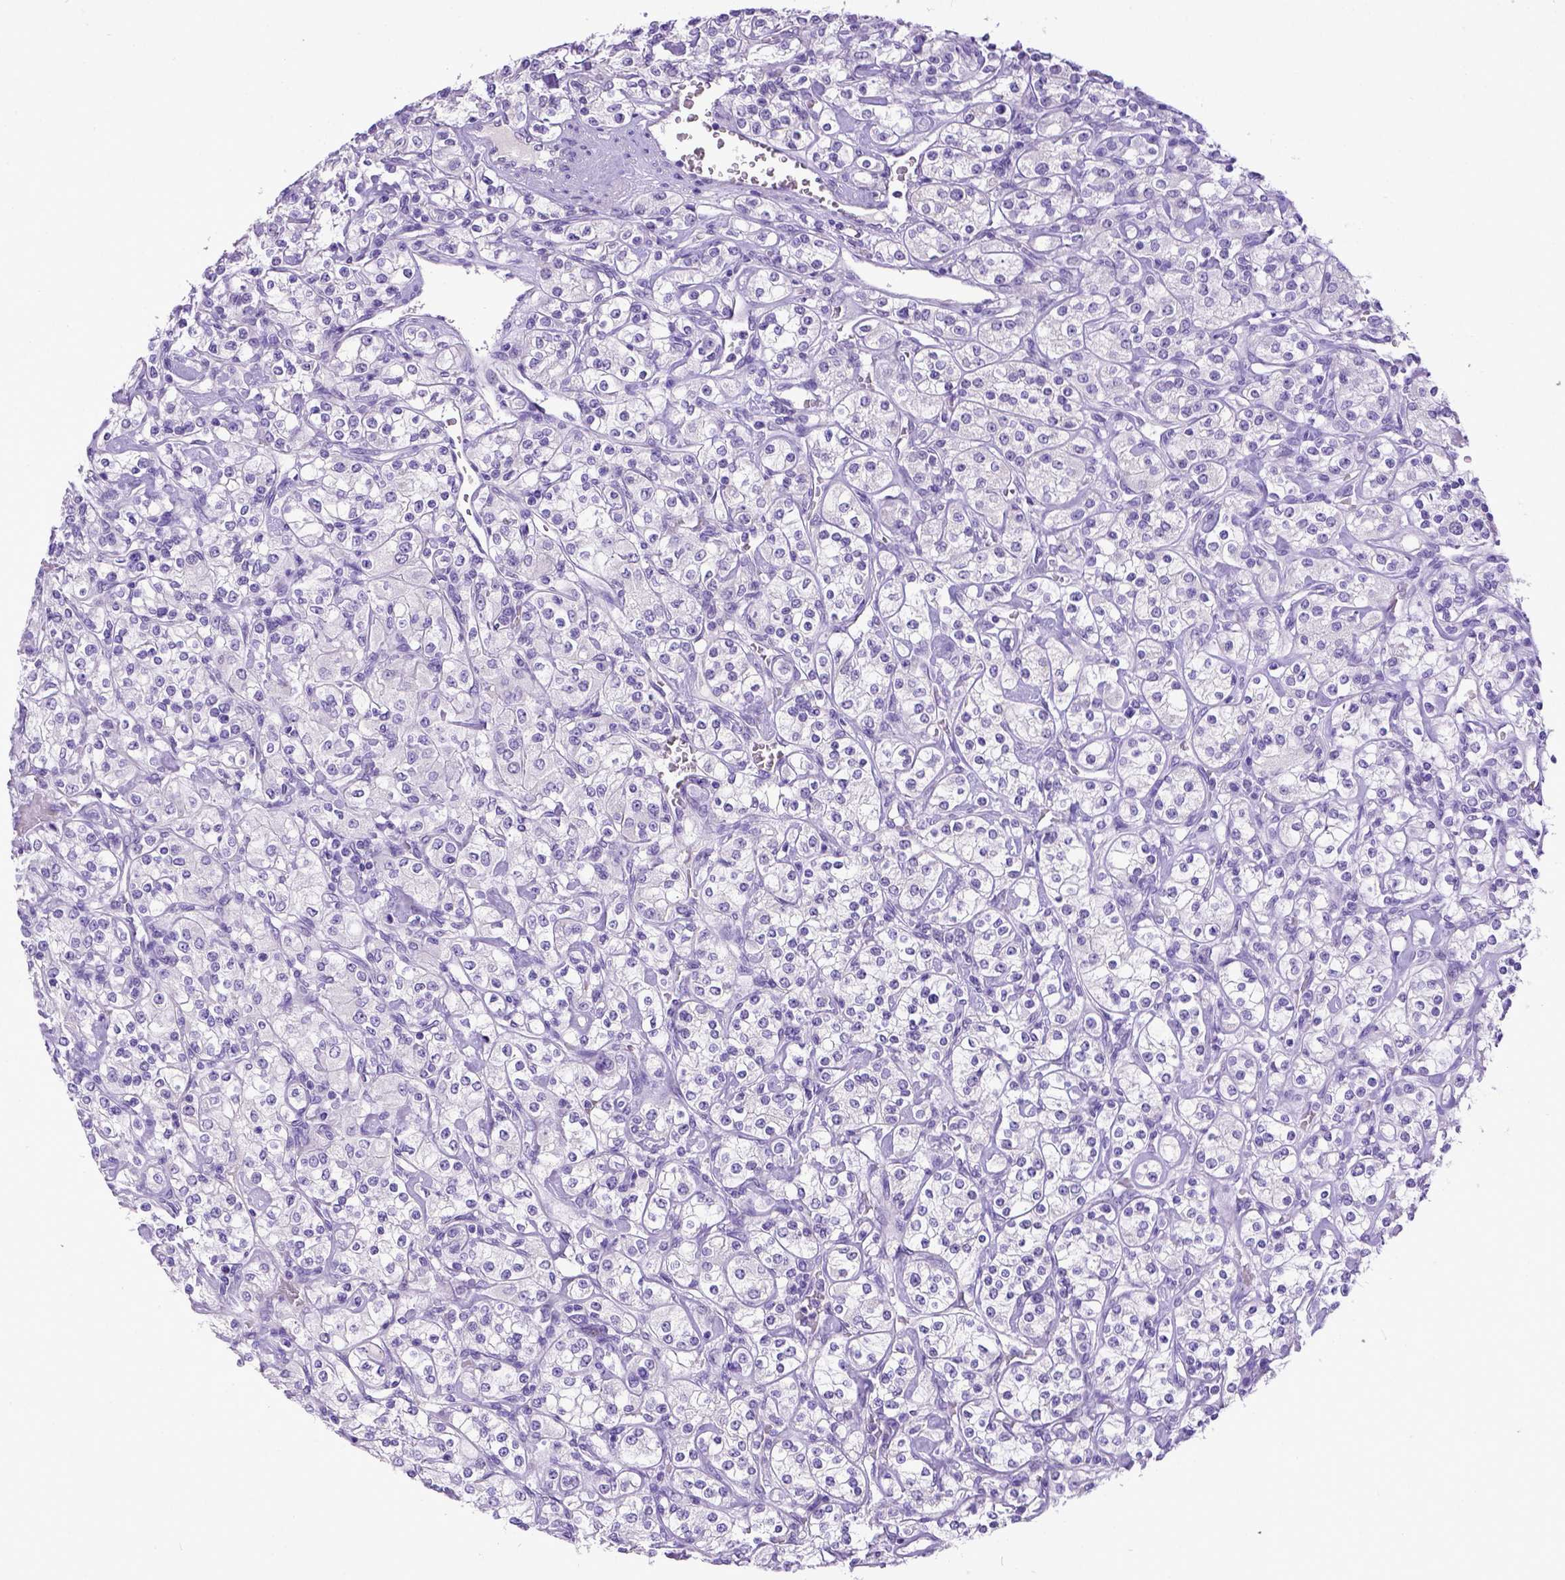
{"staining": {"intensity": "negative", "quantity": "none", "location": "none"}, "tissue": "renal cancer", "cell_type": "Tumor cells", "image_type": "cancer", "snomed": [{"axis": "morphology", "description": "Adenocarcinoma, NOS"}, {"axis": "topography", "description": "Kidney"}], "caption": "This image is of renal cancer (adenocarcinoma) stained with IHC to label a protein in brown with the nuclei are counter-stained blue. There is no staining in tumor cells.", "gene": "ESR1", "patient": {"sex": "male", "age": 77}}